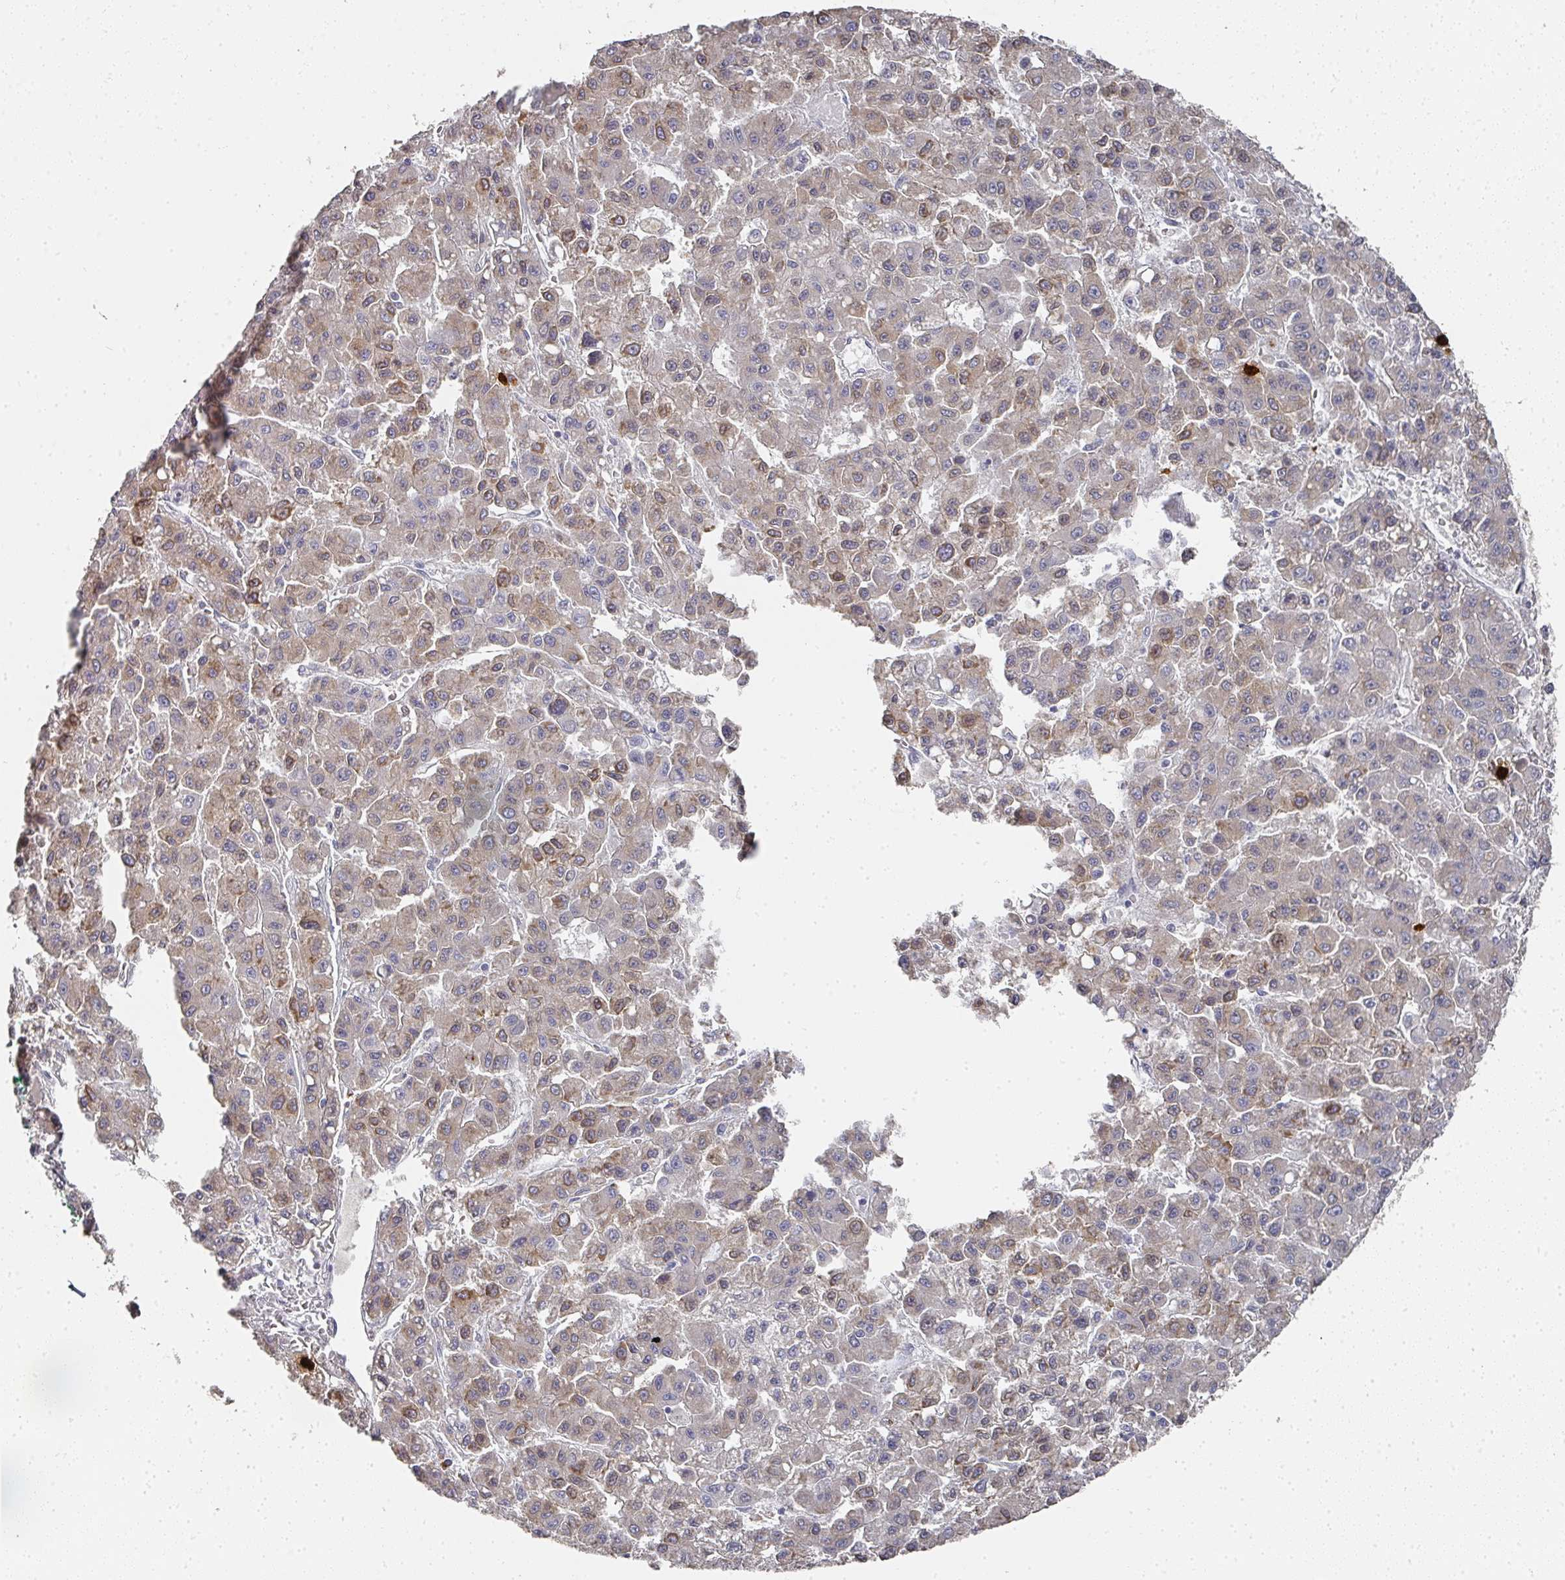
{"staining": {"intensity": "weak", "quantity": ">75%", "location": "cytoplasmic/membranous"}, "tissue": "liver cancer", "cell_type": "Tumor cells", "image_type": "cancer", "snomed": [{"axis": "morphology", "description": "Carcinoma, Hepatocellular, NOS"}, {"axis": "topography", "description": "Liver"}], "caption": "High-magnification brightfield microscopy of liver cancer (hepatocellular carcinoma) stained with DAB (brown) and counterstained with hematoxylin (blue). tumor cells exhibit weak cytoplasmic/membranous expression is appreciated in about>75% of cells. (DAB IHC with brightfield microscopy, high magnification).", "gene": "CAMP", "patient": {"sex": "male", "age": 70}}